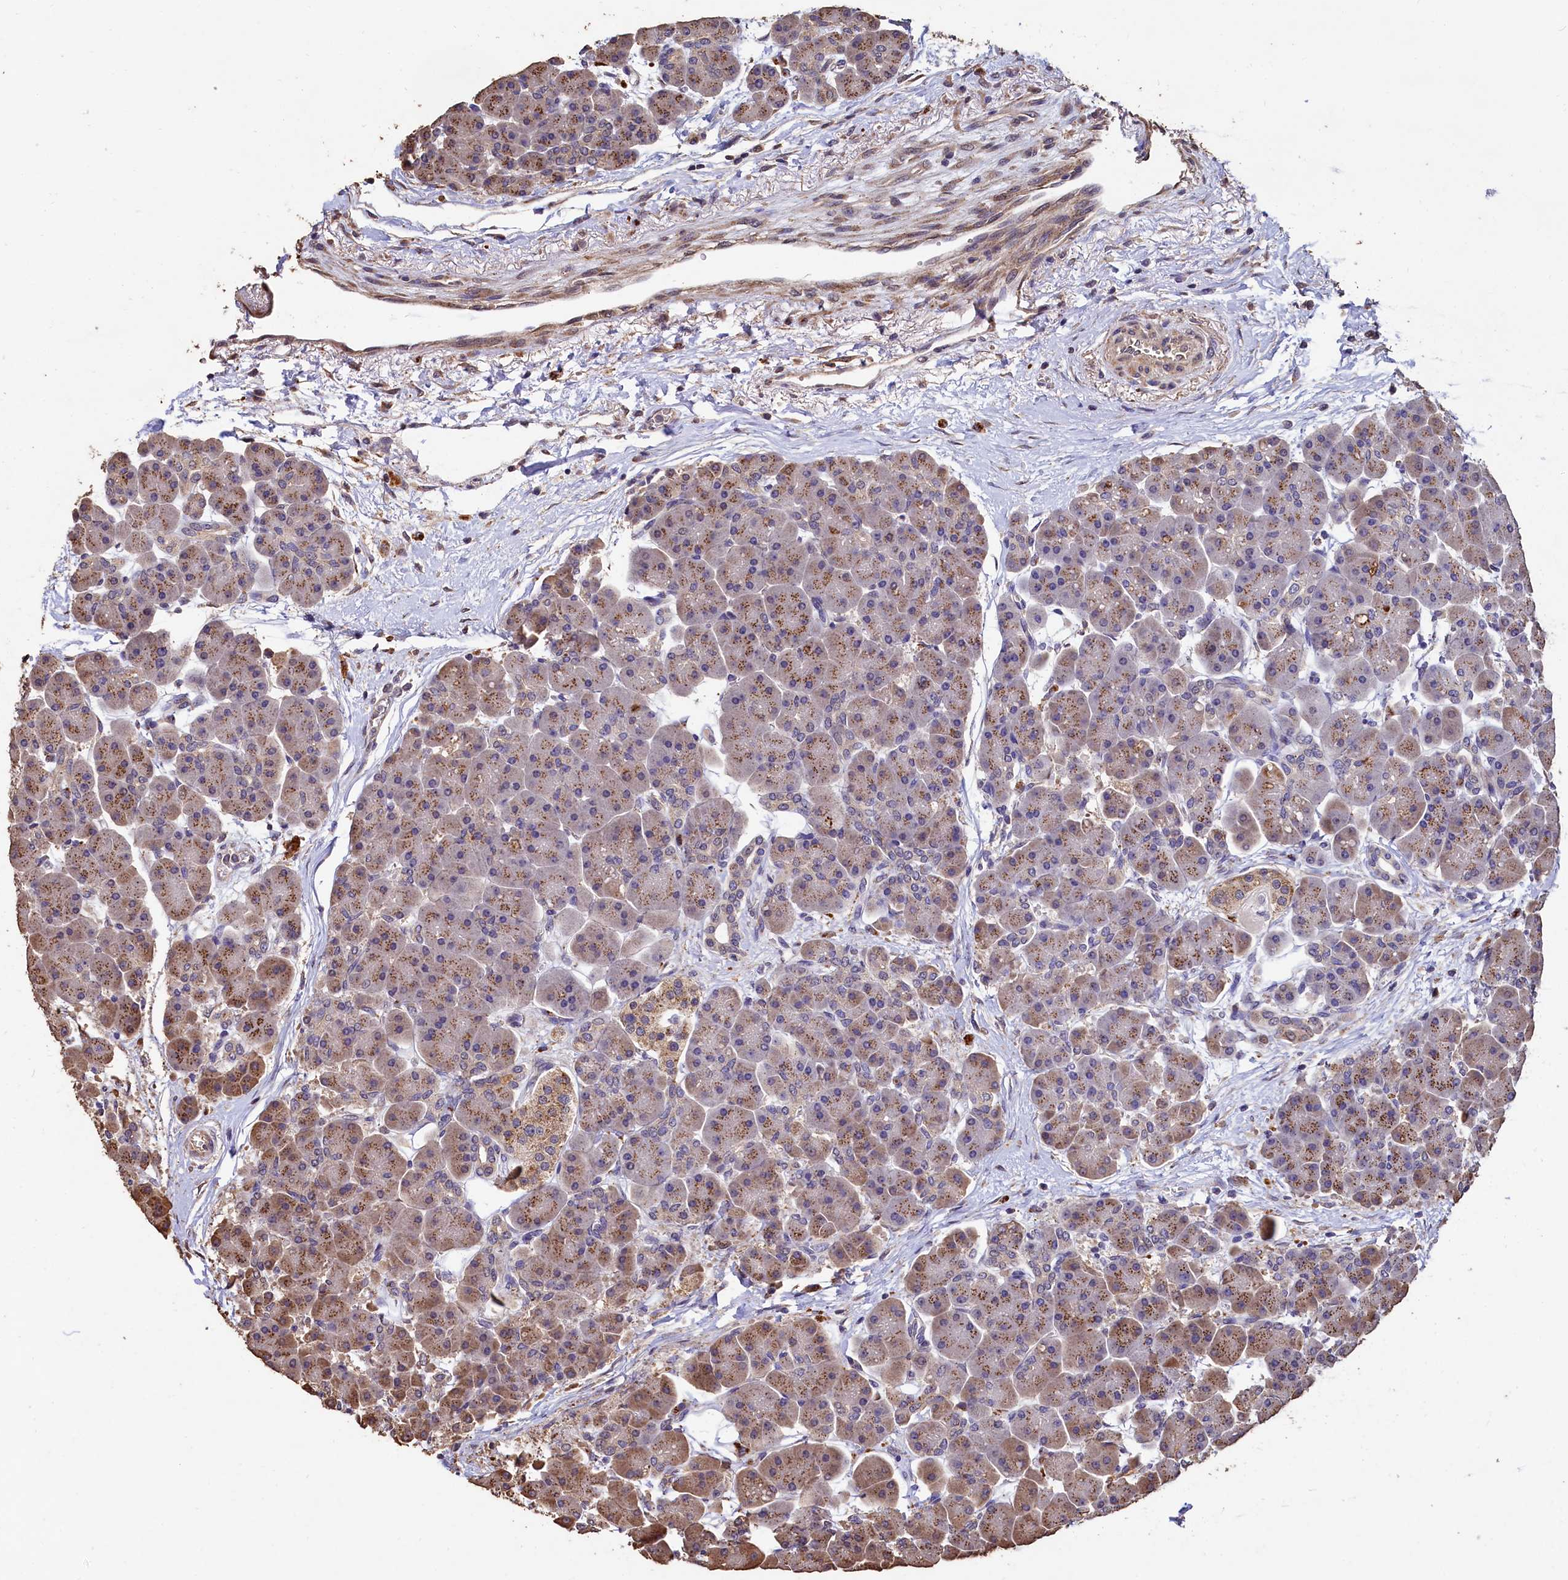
{"staining": {"intensity": "moderate", "quantity": ">75%", "location": "cytoplasmic/membranous"}, "tissue": "pancreas", "cell_type": "Exocrine glandular cells", "image_type": "normal", "snomed": [{"axis": "morphology", "description": "Normal tissue, NOS"}, {"axis": "topography", "description": "Pancreas"}], "caption": "The photomicrograph shows staining of unremarkable pancreas, revealing moderate cytoplasmic/membranous protein expression (brown color) within exocrine glandular cells.", "gene": "LSM4", "patient": {"sex": "male", "age": 66}}